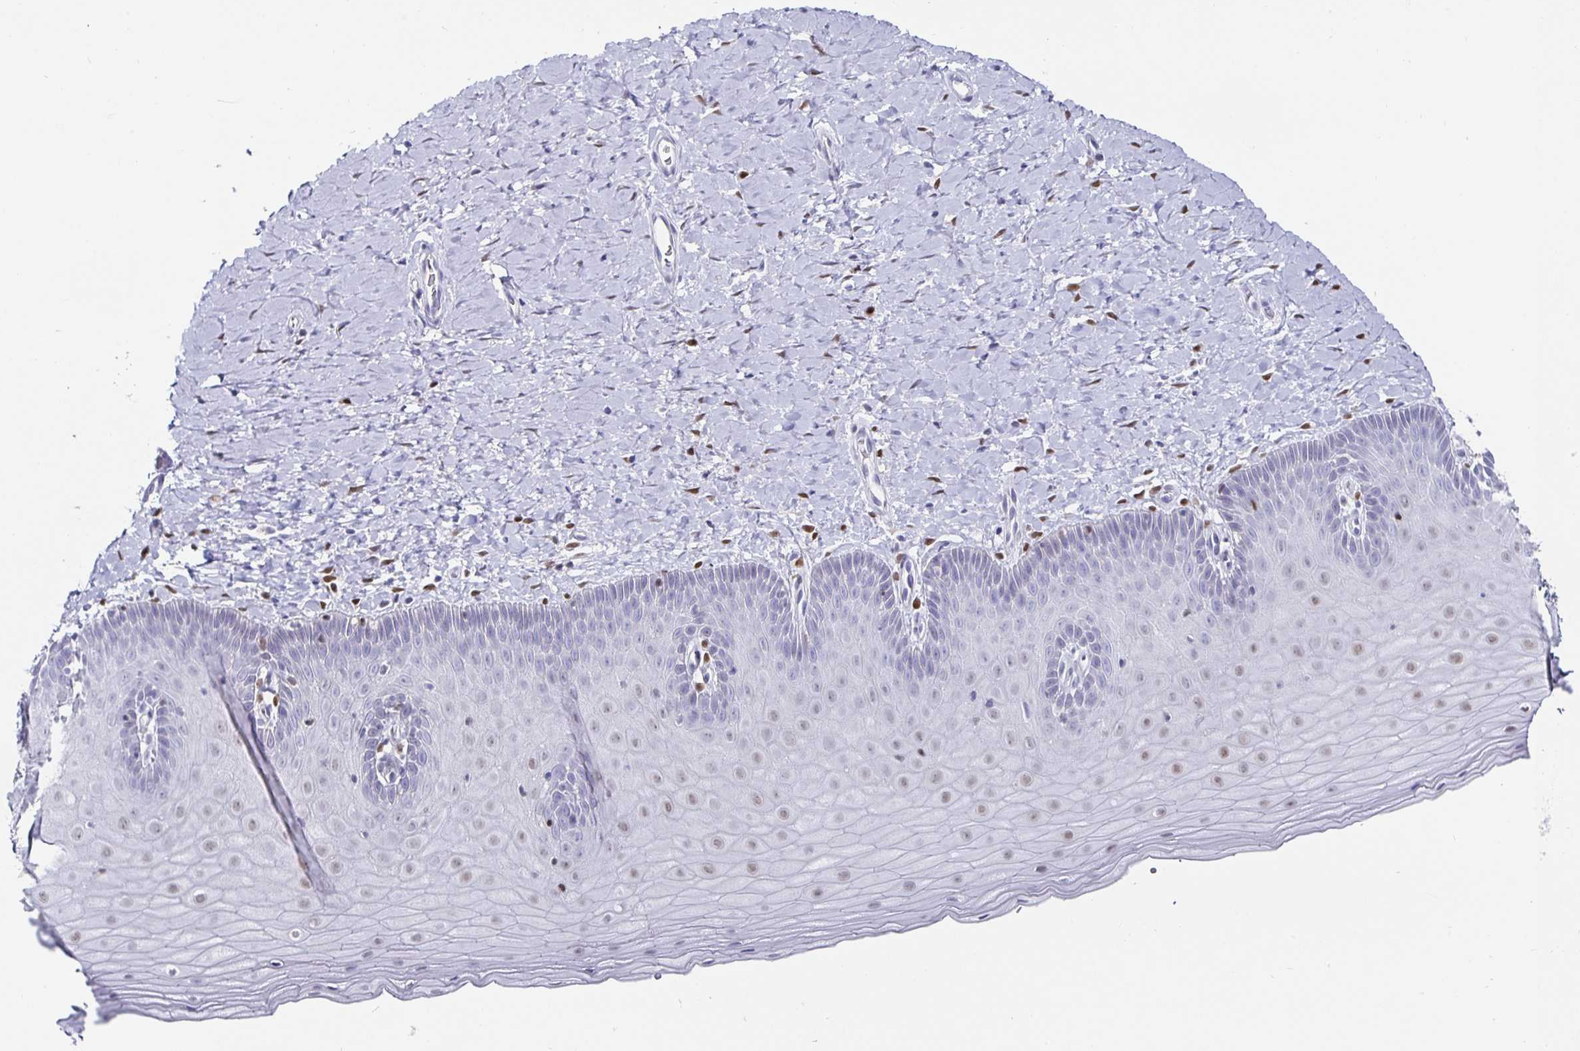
{"staining": {"intensity": "moderate", "quantity": ">75%", "location": "nuclear"}, "tissue": "cervix", "cell_type": "Glandular cells", "image_type": "normal", "snomed": [{"axis": "morphology", "description": "Normal tissue, NOS"}, {"axis": "topography", "description": "Cervix"}], "caption": "Protein staining reveals moderate nuclear staining in about >75% of glandular cells in unremarkable cervix.", "gene": "RUNX2", "patient": {"sex": "female", "age": 37}}